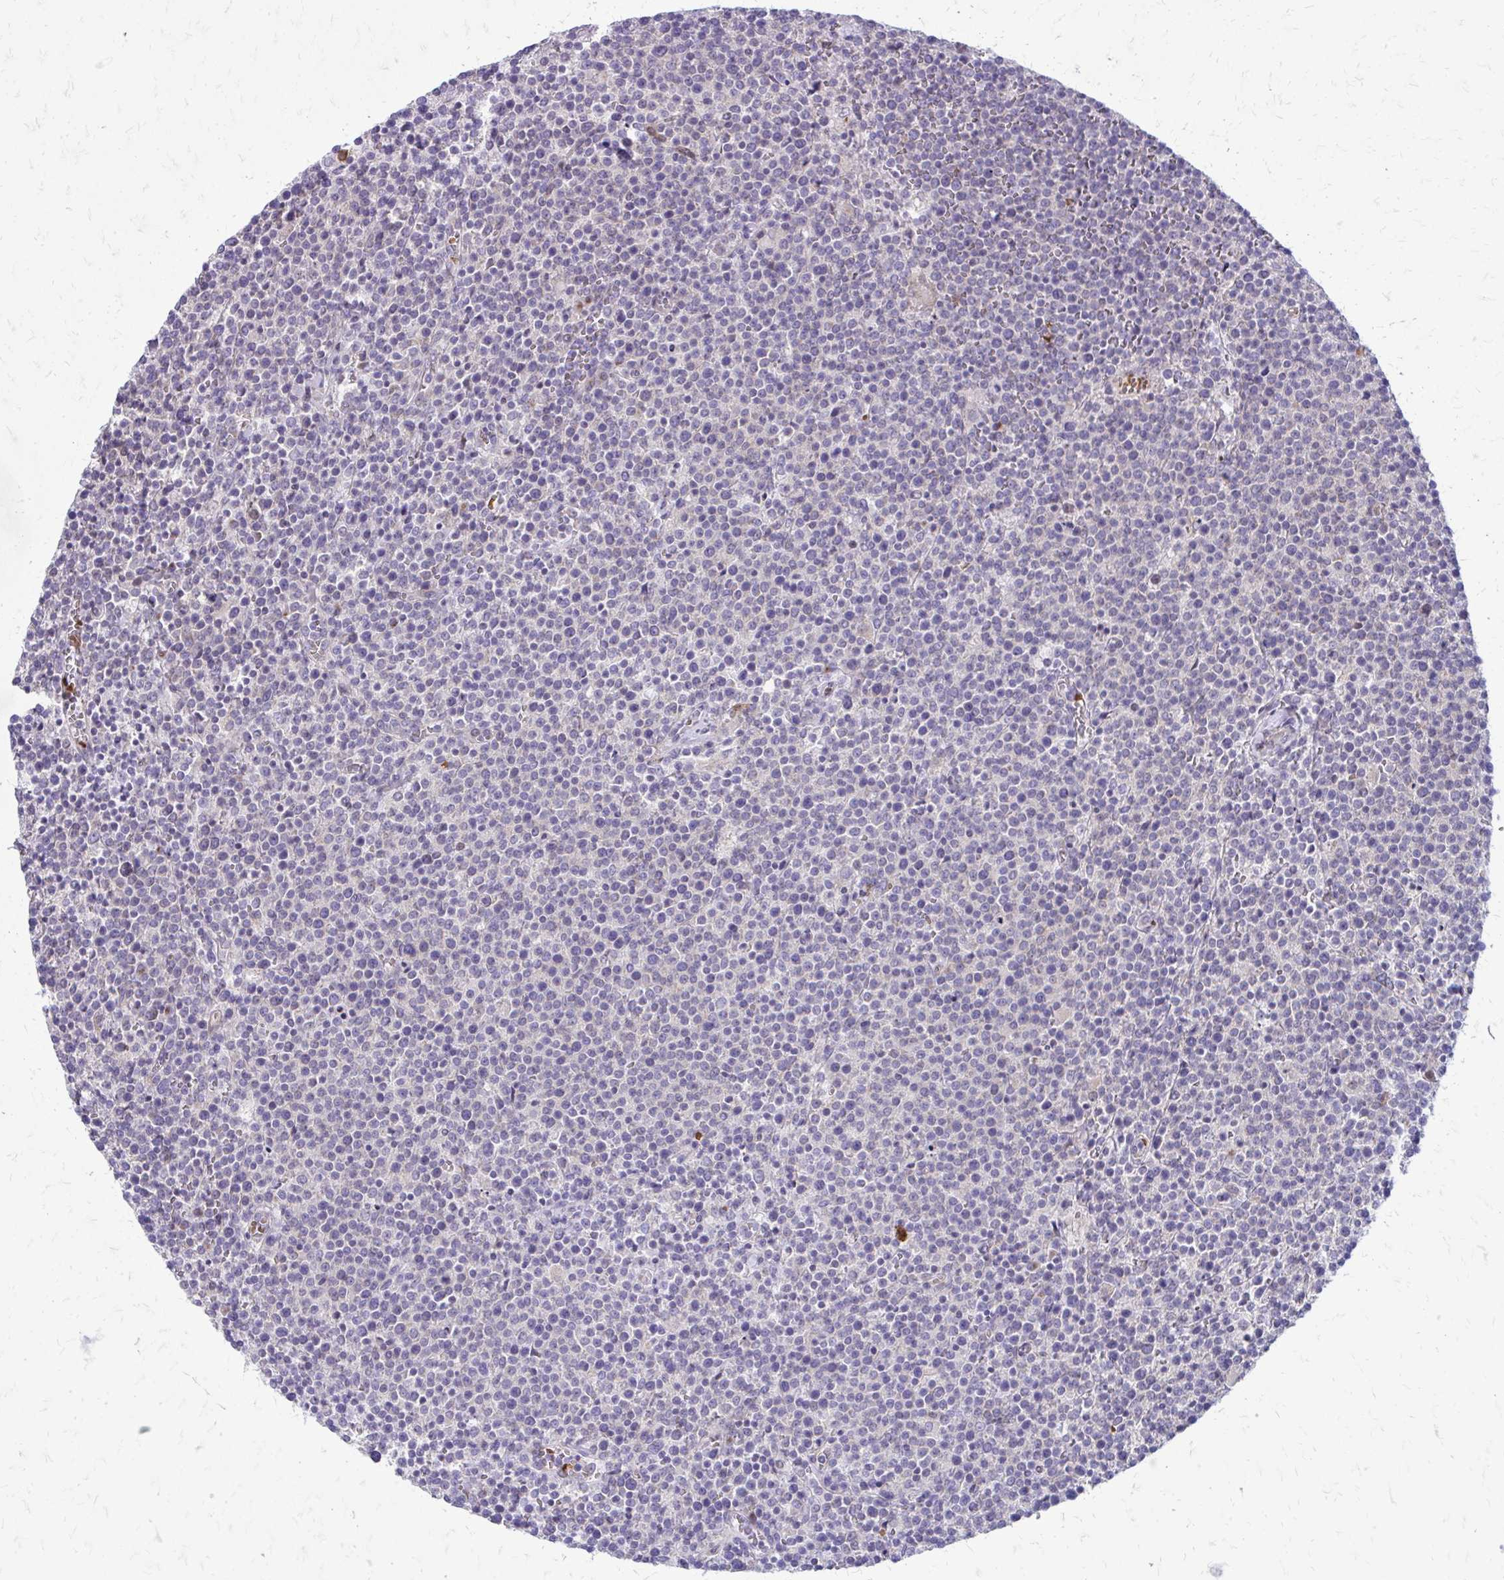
{"staining": {"intensity": "negative", "quantity": "none", "location": "none"}, "tissue": "lymphoma", "cell_type": "Tumor cells", "image_type": "cancer", "snomed": [{"axis": "morphology", "description": "Malignant lymphoma, non-Hodgkin's type, High grade"}, {"axis": "topography", "description": "Lymph node"}], "caption": "There is no significant staining in tumor cells of lymphoma.", "gene": "FUNDC2", "patient": {"sex": "male", "age": 61}}